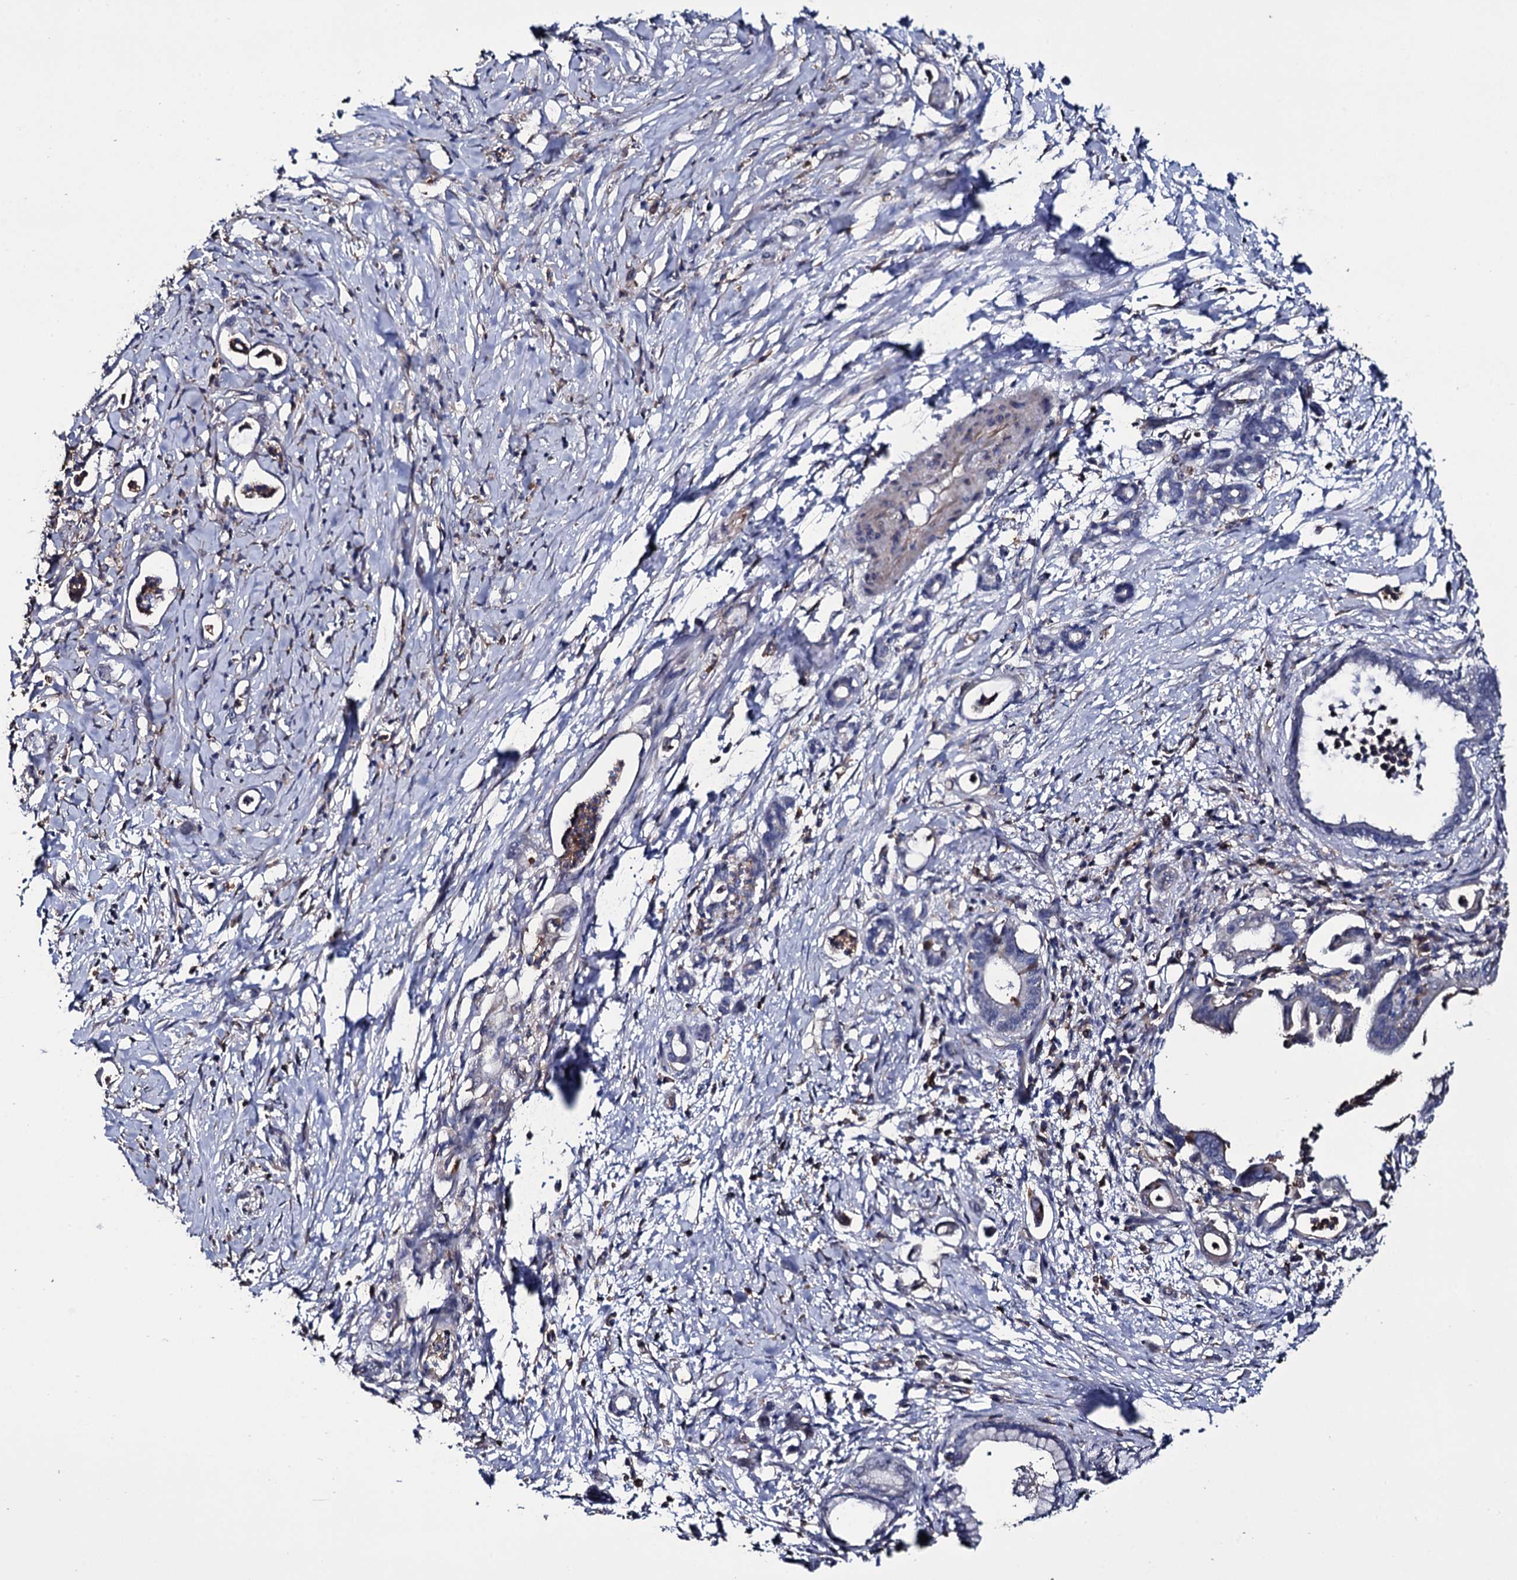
{"staining": {"intensity": "negative", "quantity": "none", "location": "none"}, "tissue": "pancreatic cancer", "cell_type": "Tumor cells", "image_type": "cancer", "snomed": [{"axis": "morphology", "description": "Adenocarcinoma, NOS"}, {"axis": "topography", "description": "Pancreas"}], "caption": "Pancreatic adenocarcinoma was stained to show a protein in brown. There is no significant positivity in tumor cells. (Brightfield microscopy of DAB (3,3'-diaminobenzidine) immunohistochemistry (IHC) at high magnification).", "gene": "TTC23", "patient": {"sex": "female", "age": 55}}